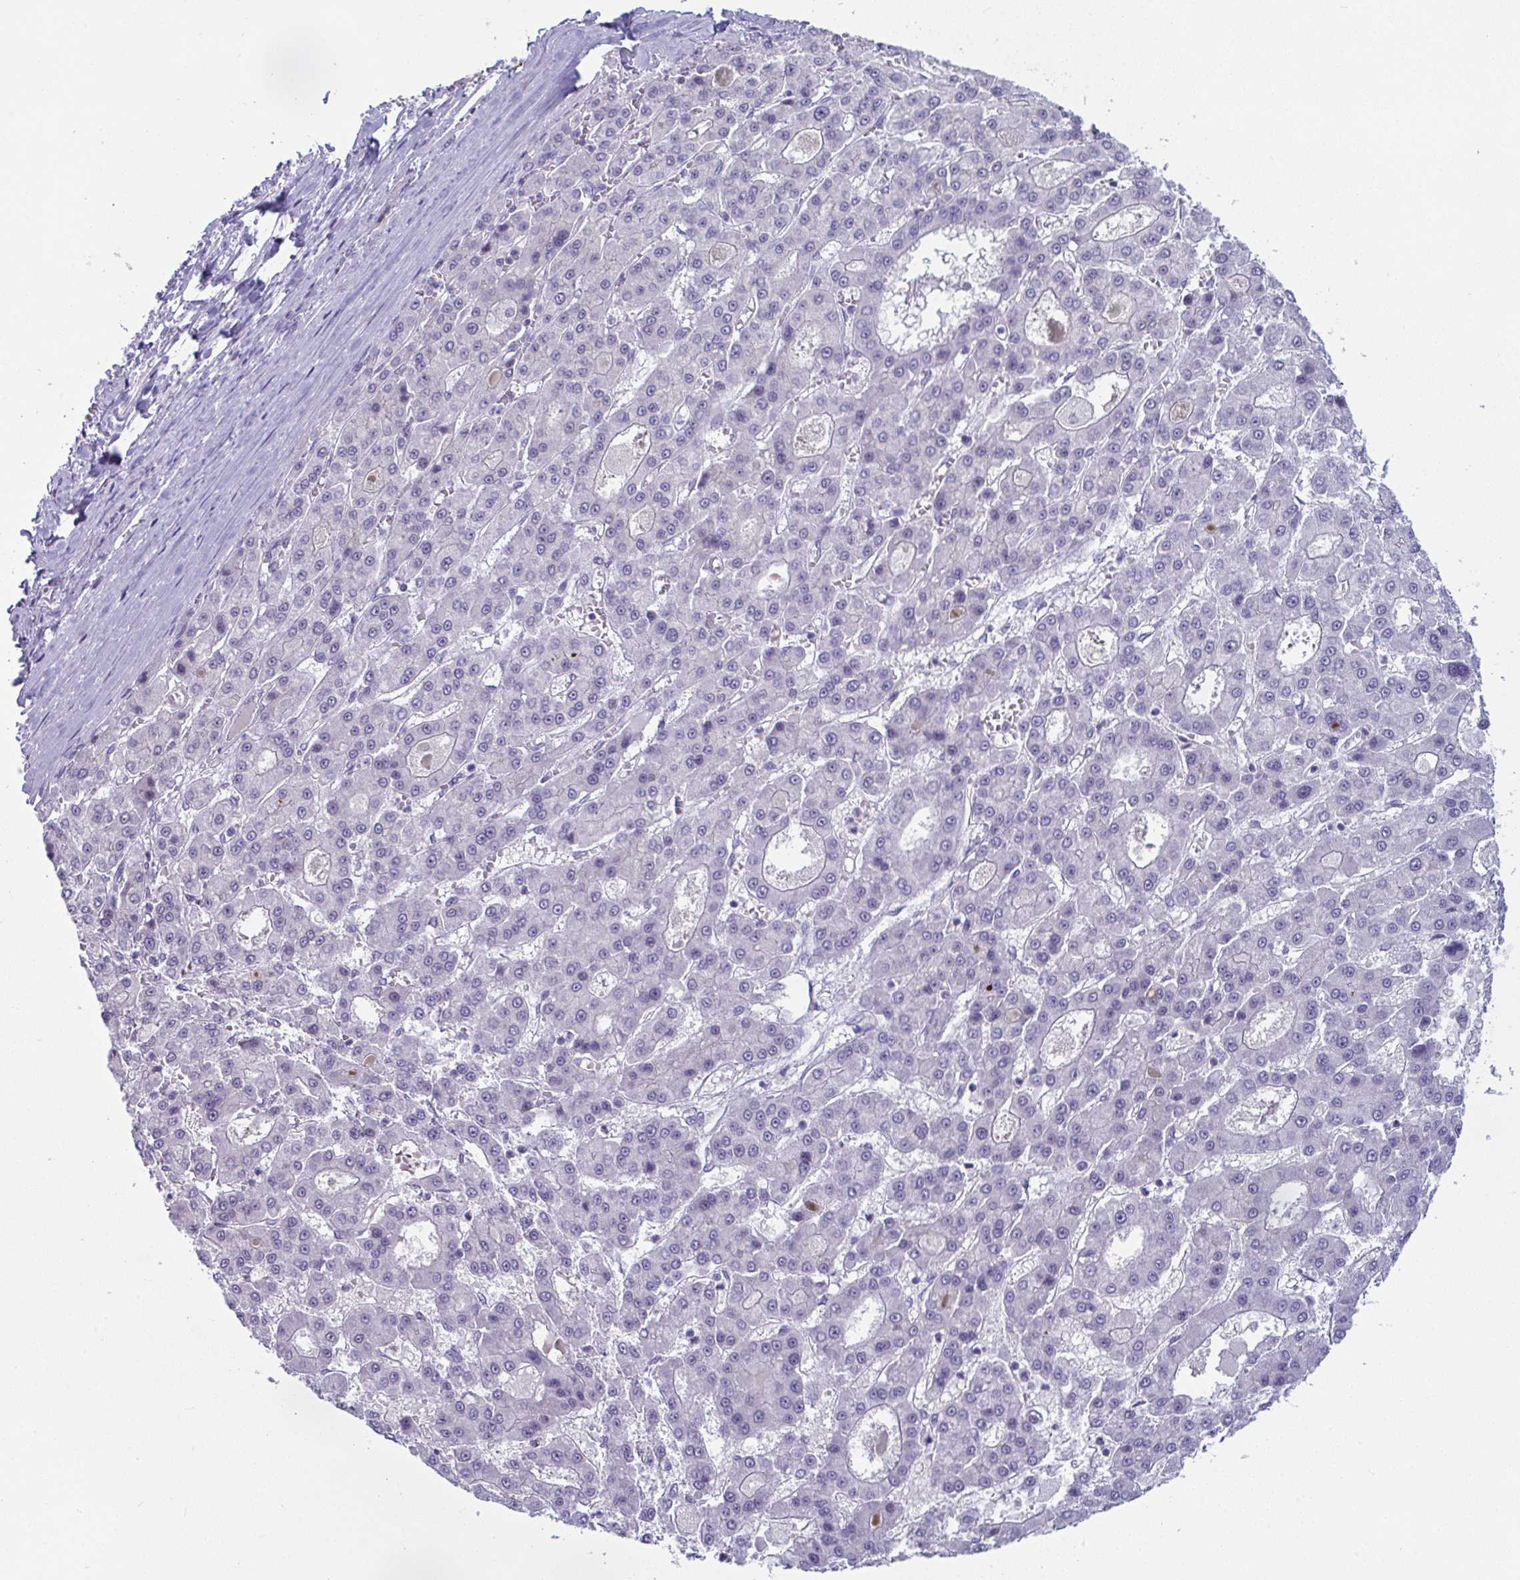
{"staining": {"intensity": "negative", "quantity": "none", "location": "none"}, "tissue": "liver cancer", "cell_type": "Tumor cells", "image_type": "cancer", "snomed": [{"axis": "morphology", "description": "Carcinoma, Hepatocellular, NOS"}, {"axis": "topography", "description": "Liver"}], "caption": "This is an immunohistochemistry (IHC) photomicrograph of liver cancer. There is no staining in tumor cells.", "gene": "USP35", "patient": {"sex": "male", "age": 70}}